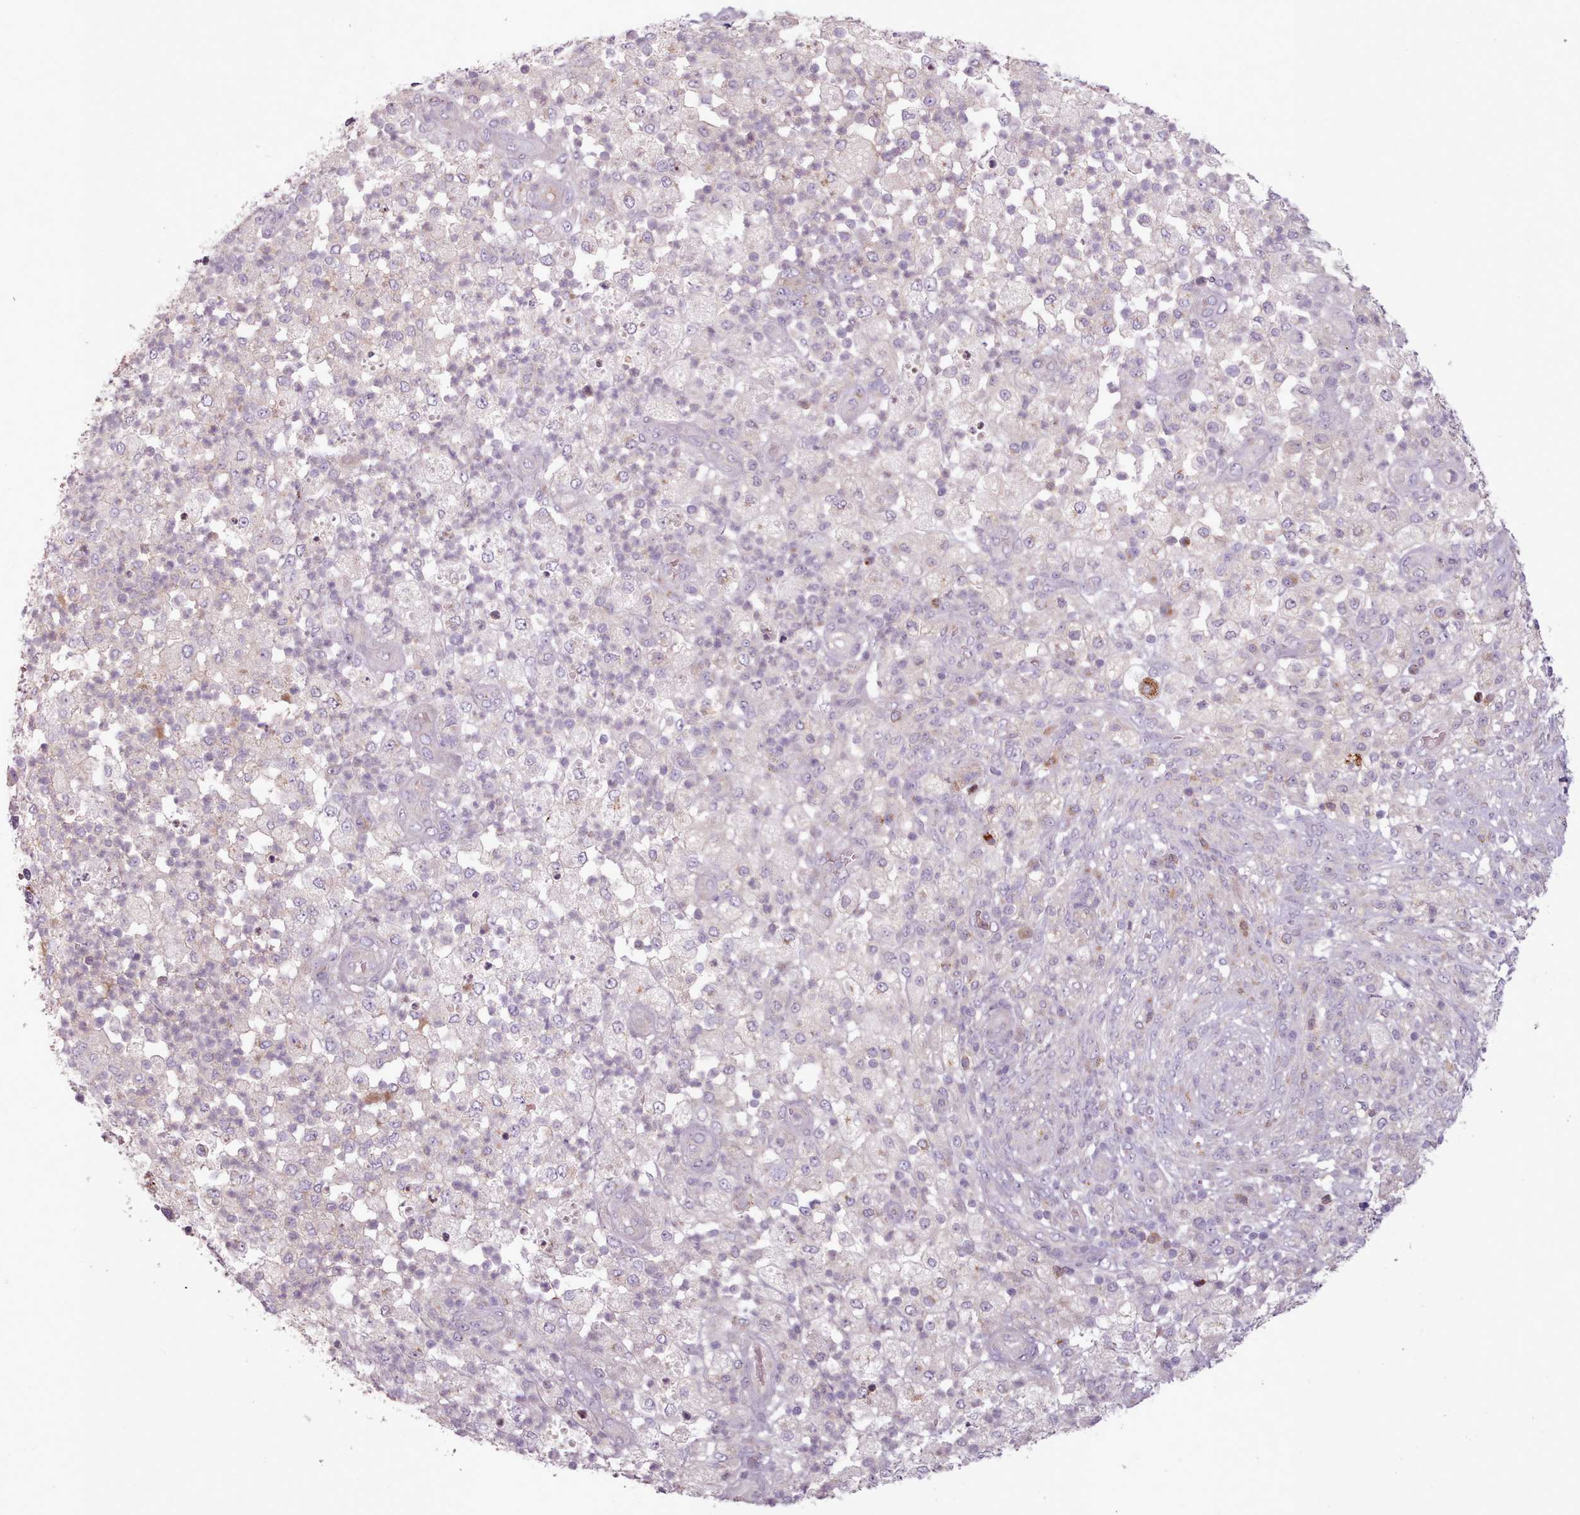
{"staining": {"intensity": "negative", "quantity": "none", "location": "none"}, "tissue": "pancreatic cancer", "cell_type": "Tumor cells", "image_type": "cancer", "snomed": [{"axis": "morphology", "description": "Adenocarcinoma, NOS"}, {"axis": "topography", "description": "Pancreas"}], "caption": "Immunohistochemistry (IHC) of human pancreatic cancer (adenocarcinoma) demonstrates no staining in tumor cells.", "gene": "LAPTM5", "patient": {"sex": "female", "age": 72}}